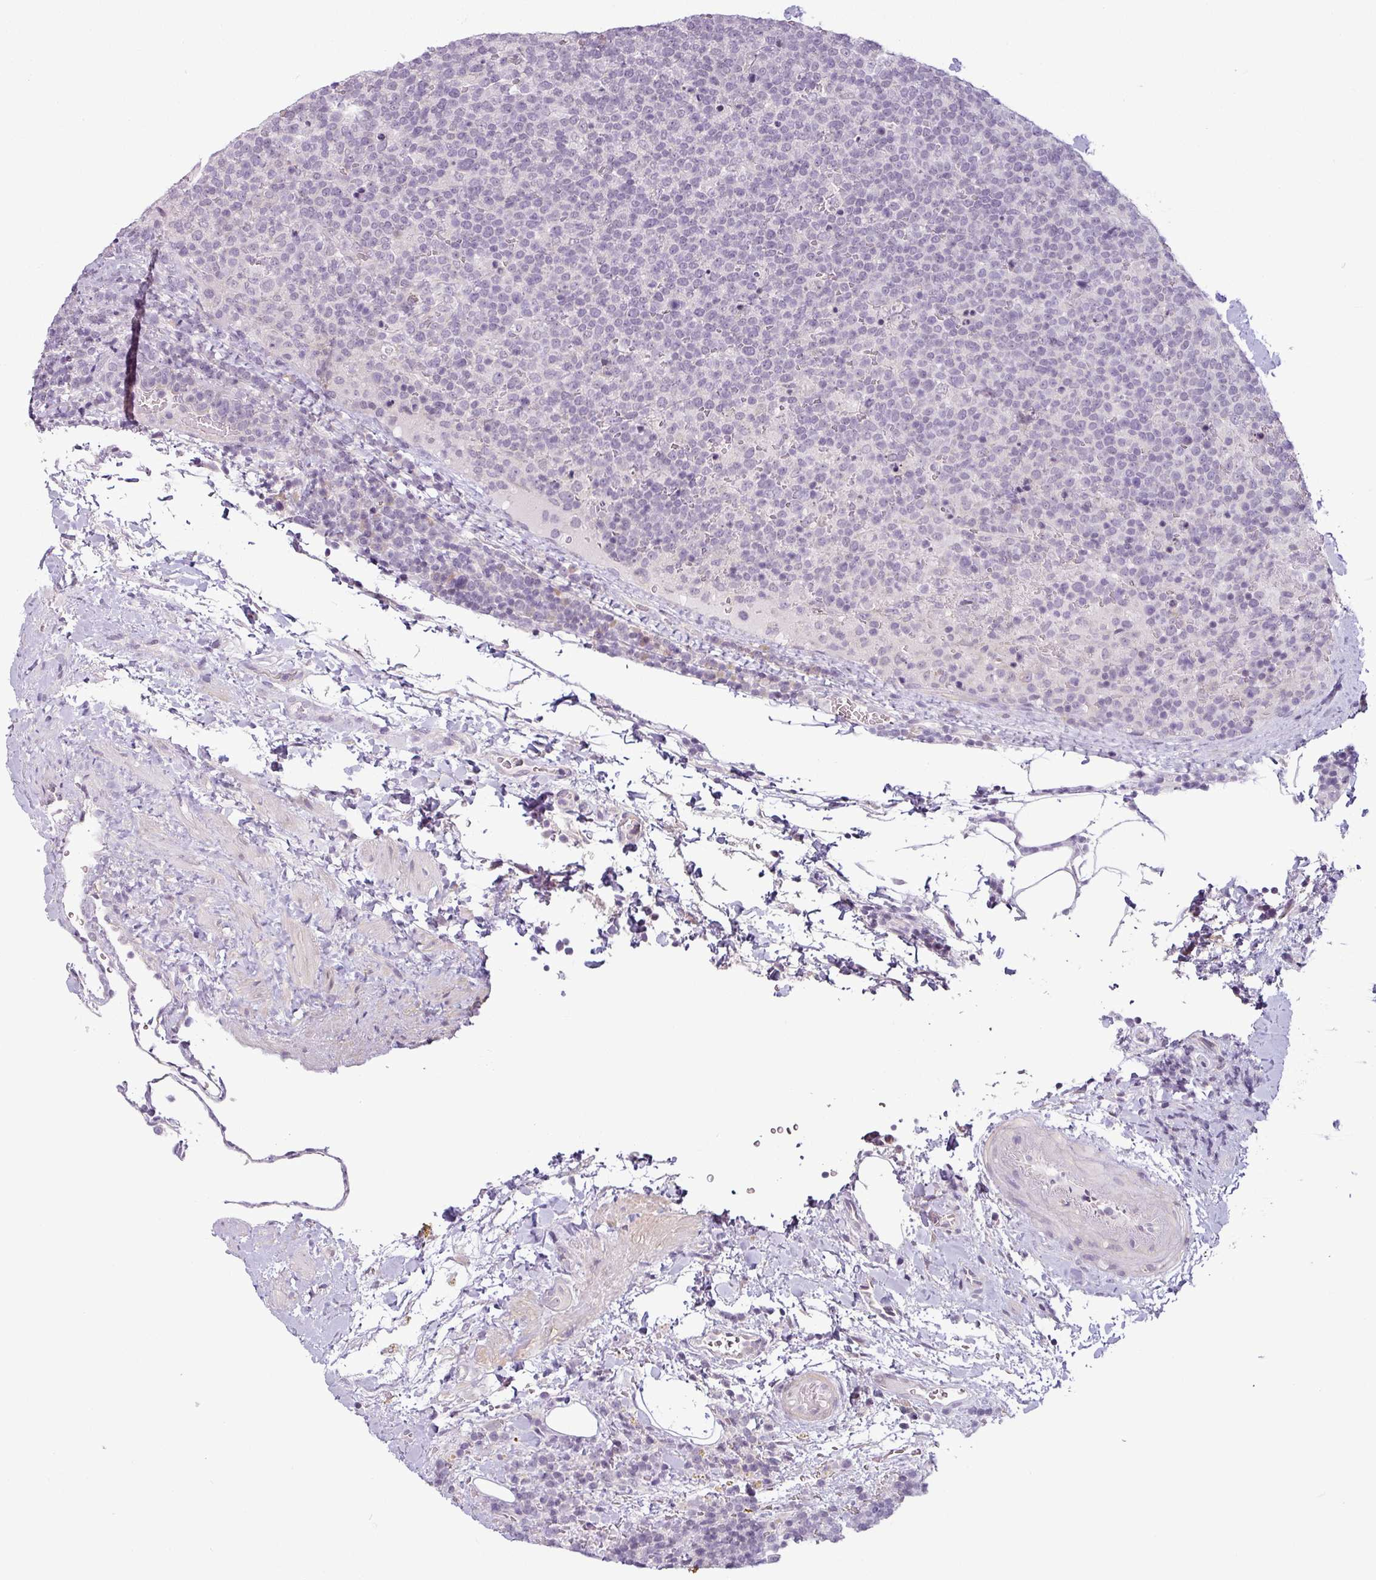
{"staining": {"intensity": "negative", "quantity": "none", "location": "none"}, "tissue": "lymphoma", "cell_type": "Tumor cells", "image_type": "cancer", "snomed": [{"axis": "morphology", "description": "Malignant lymphoma, non-Hodgkin's type, High grade"}, {"axis": "topography", "description": "Lymph node"}], "caption": "This is a image of immunohistochemistry (IHC) staining of lymphoma, which shows no expression in tumor cells. (Stains: DAB immunohistochemistry with hematoxylin counter stain, Microscopy: brightfield microscopy at high magnification).", "gene": "OR52D1", "patient": {"sex": "male", "age": 61}}